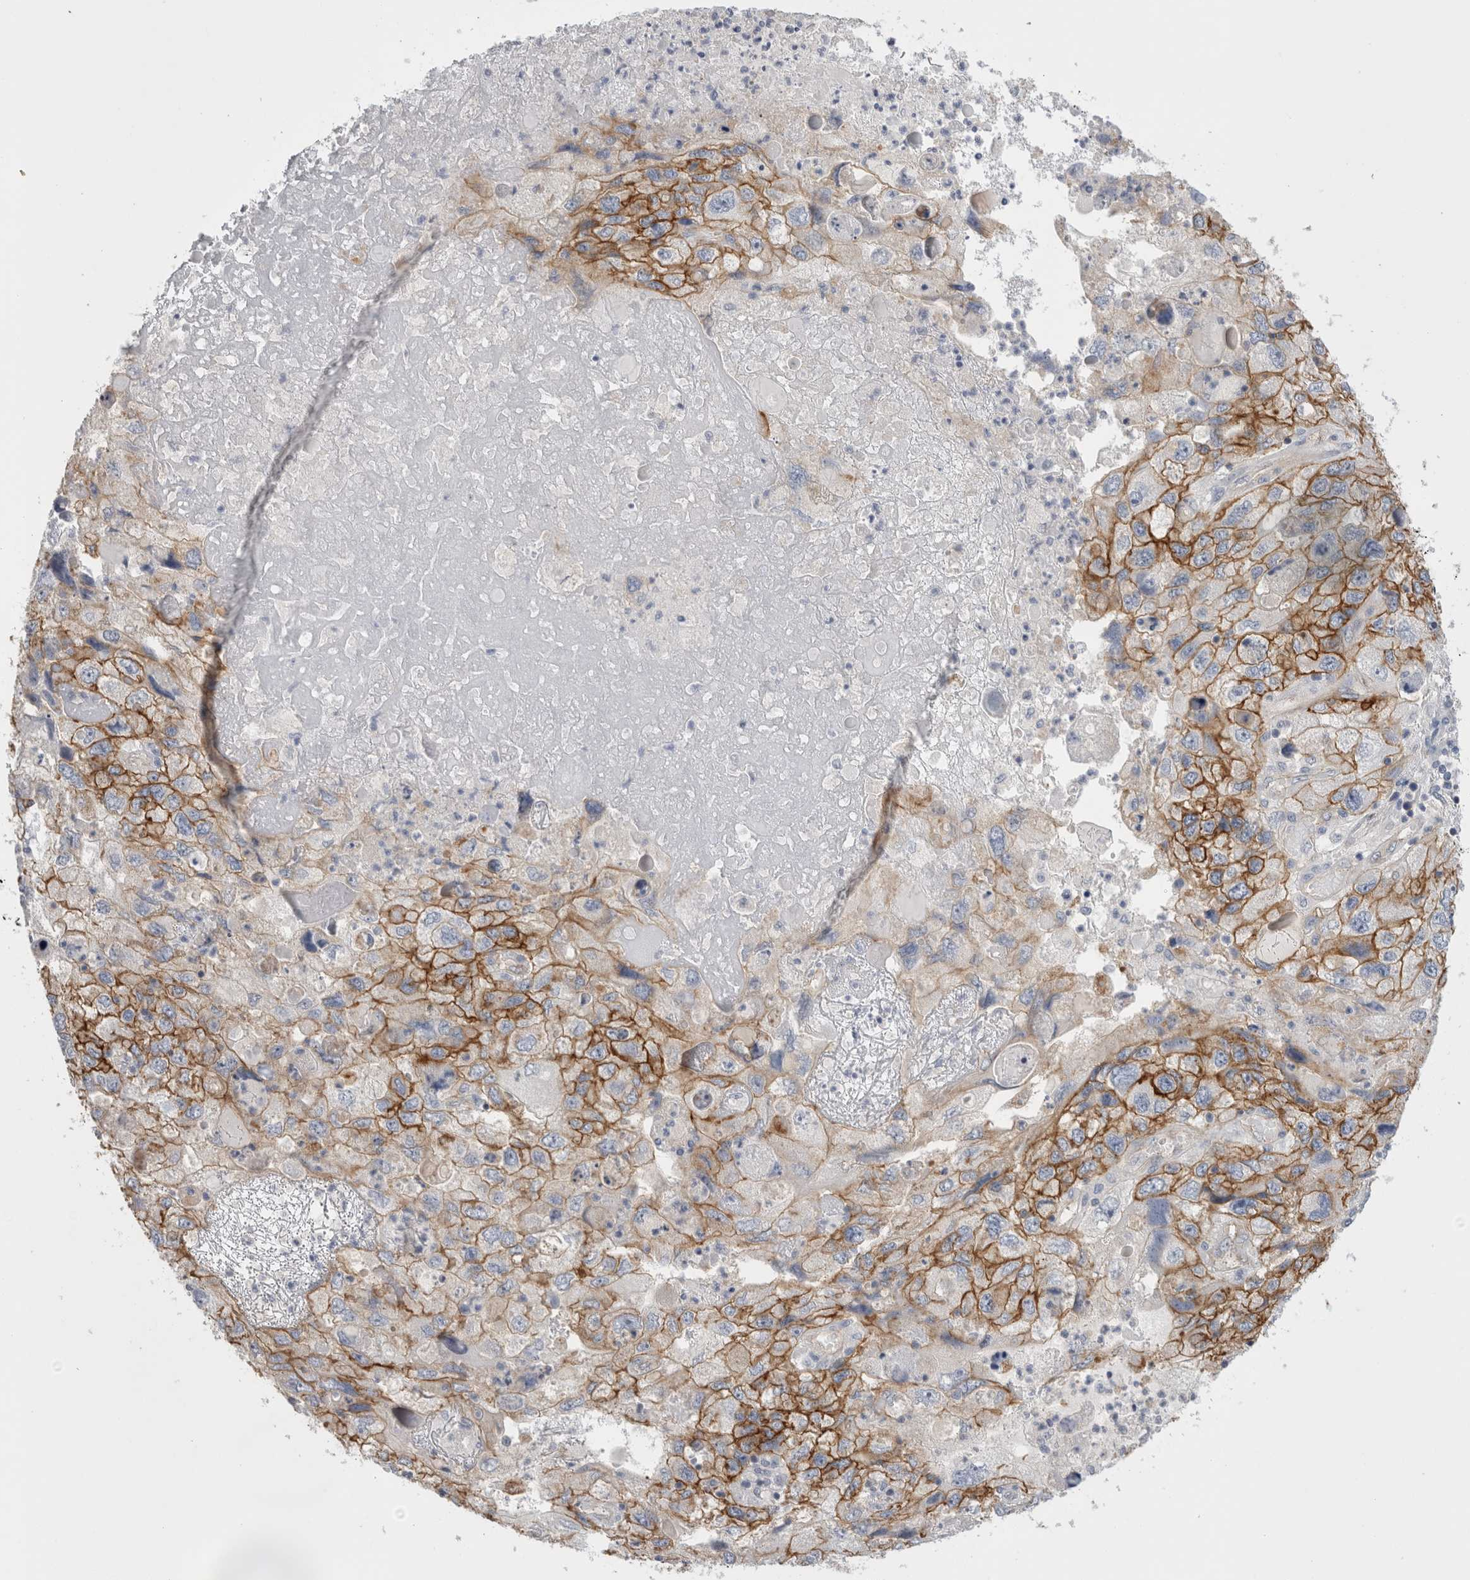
{"staining": {"intensity": "moderate", "quantity": ">75%", "location": "cytoplasmic/membranous"}, "tissue": "endometrial cancer", "cell_type": "Tumor cells", "image_type": "cancer", "snomed": [{"axis": "morphology", "description": "Adenocarcinoma, NOS"}, {"axis": "topography", "description": "Endometrium"}], "caption": "Endometrial cancer (adenocarcinoma) tissue displays moderate cytoplasmic/membranous positivity in approximately >75% of tumor cells", "gene": "VANGL1", "patient": {"sex": "female", "age": 49}}